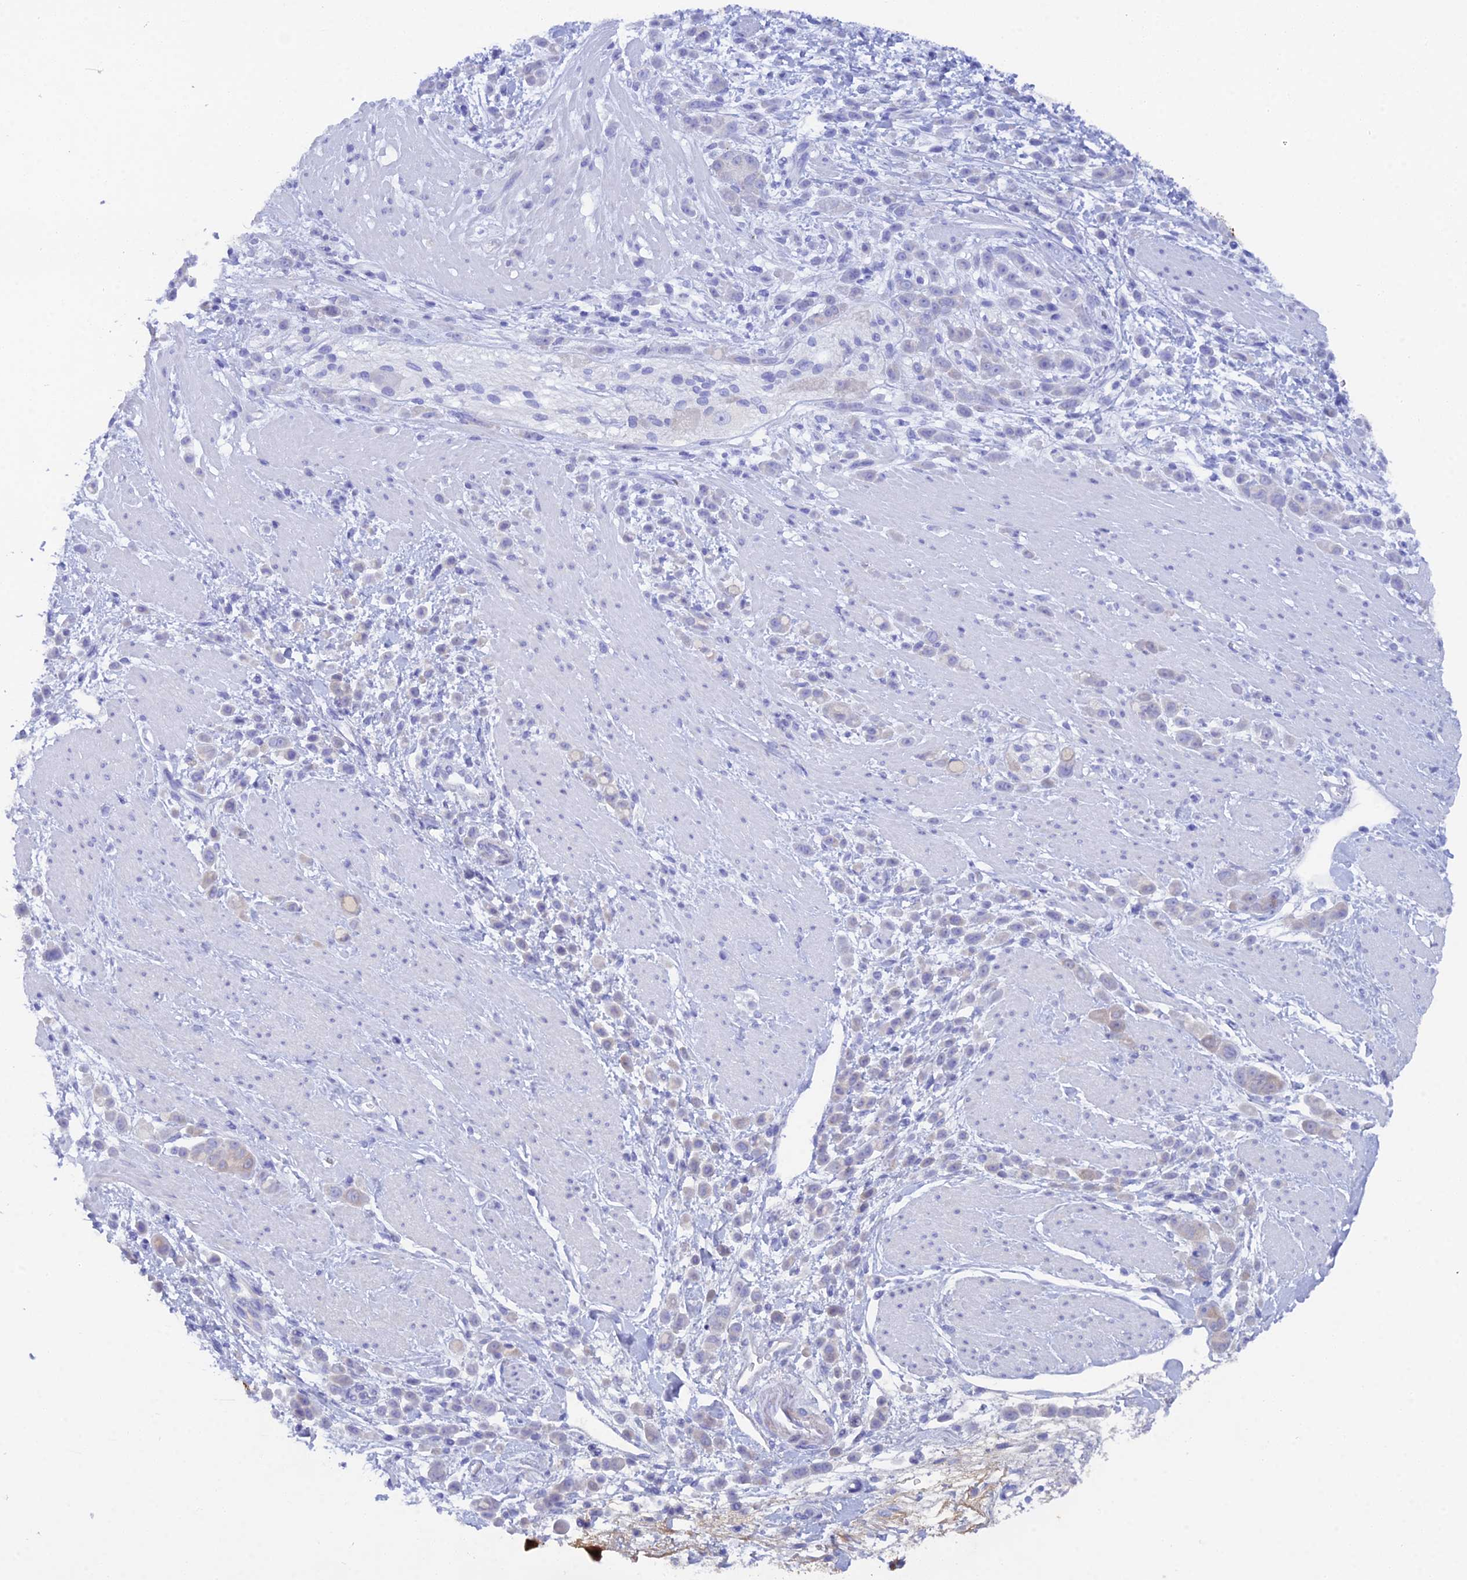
{"staining": {"intensity": "negative", "quantity": "none", "location": "none"}, "tissue": "pancreatic cancer", "cell_type": "Tumor cells", "image_type": "cancer", "snomed": [{"axis": "morphology", "description": "Normal tissue, NOS"}, {"axis": "morphology", "description": "Adenocarcinoma, NOS"}, {"axis": "topography", "description": "Pancreas"}], "caption": "Immunohistochemical staining of human adenocarcinoma (pancreatic) shows no significant staining in tumor cells.", "gene": "REG1A", "patient": {"sex": "female", "age": 64}}